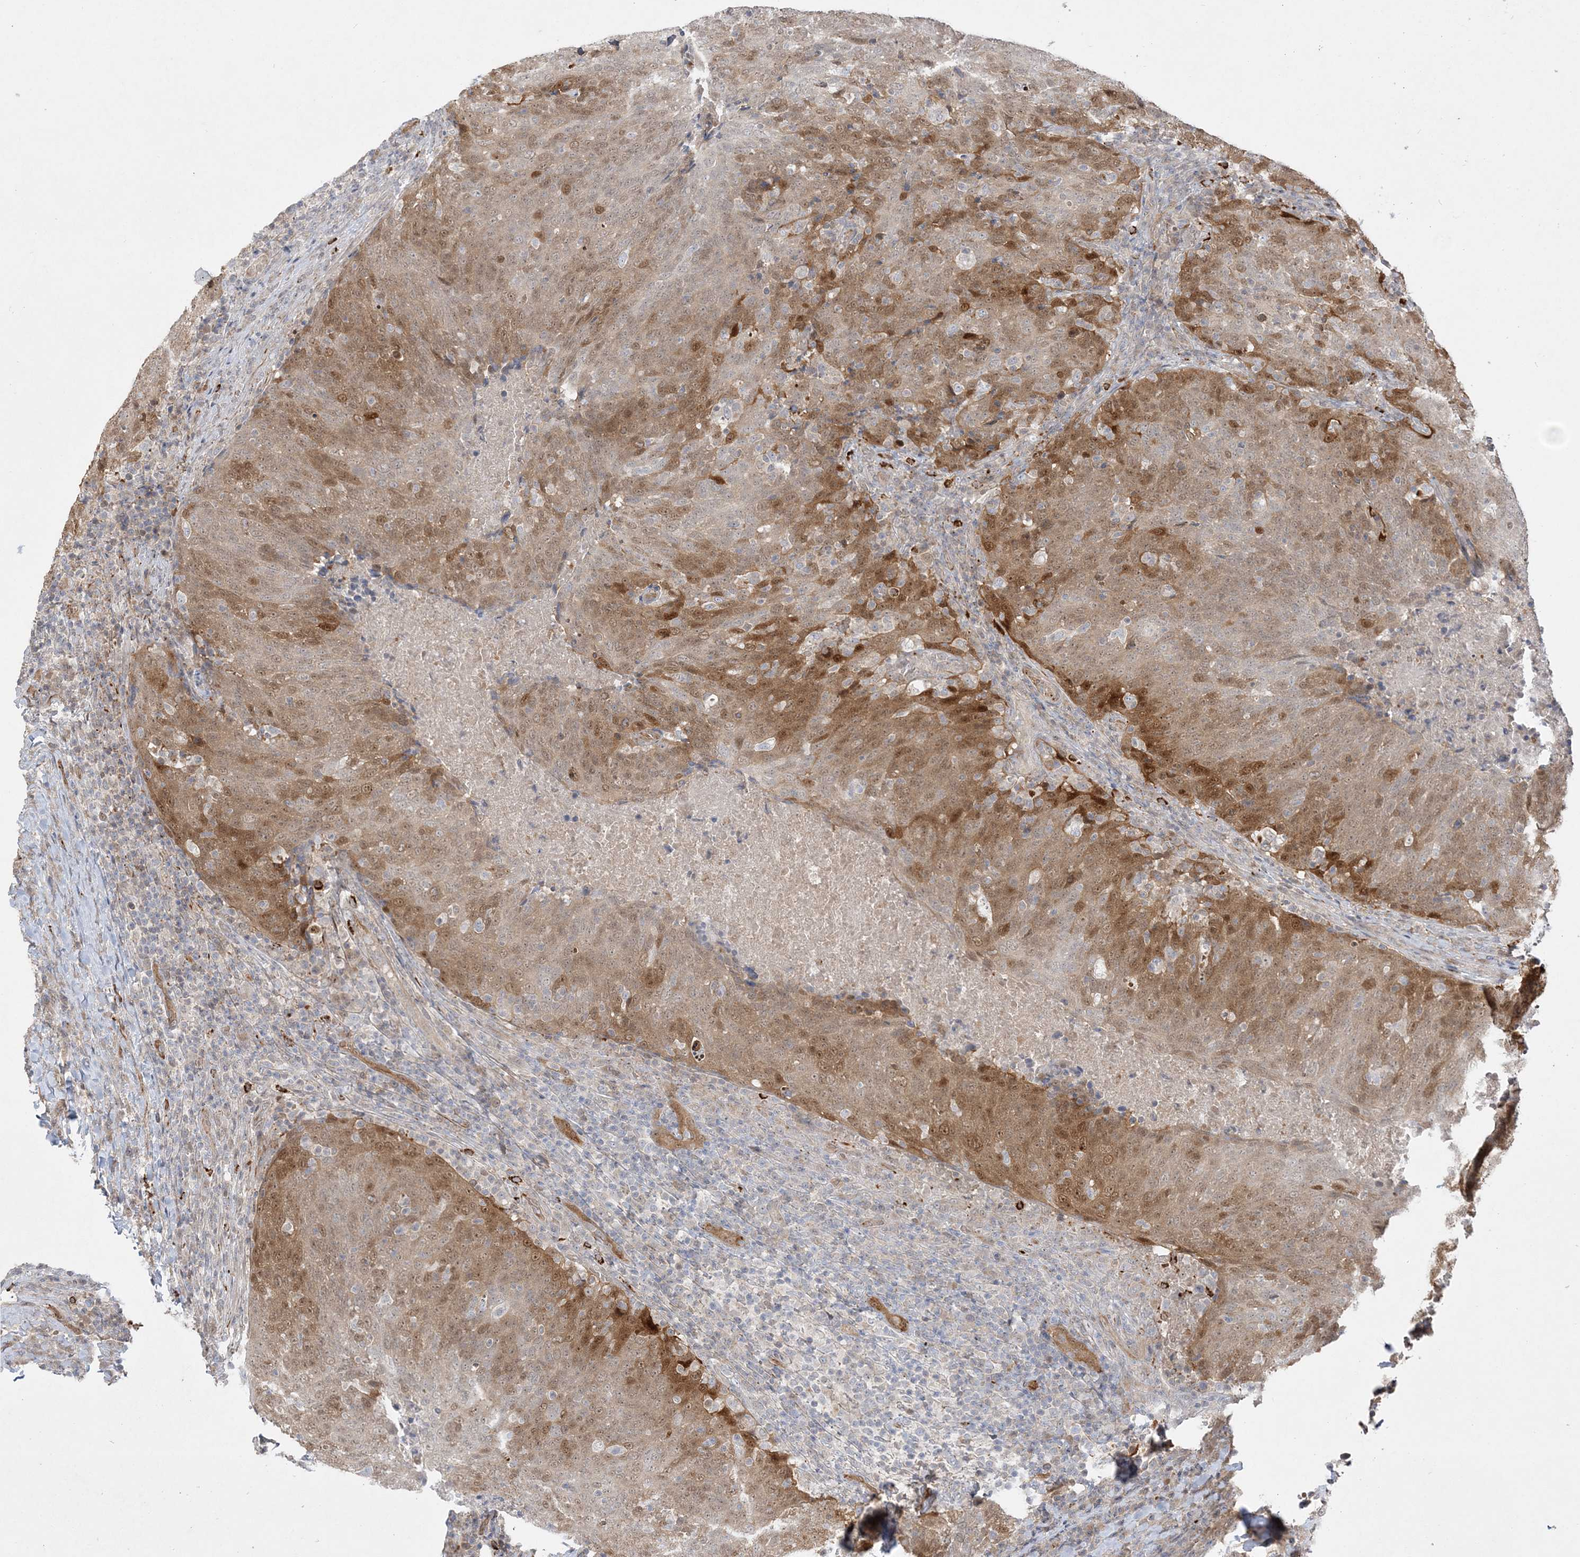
{"staining": {"intensity": "moderate", "quantity": ">75%", "location": "cytoplasmic/membranous,nuclear"}, "tissue": "head and neck cancer", "cell_type": "Tumor cells", "image_type": "cancer", "snomed": [{"axis": "morphology", "description": "Squamous cell carcinoma, NOS"}, {"axis": "morphology", "description": "Squamous cell carcinoma, metastatic, NOS"}, {"axis": "topography", "description": "Lymph node"}, {"axis": "topography", "description": "Head-Neck"}], "caption": "Immunohistochemistry of human head and neck cancer (metastatic squamous cell carcinoma) demonstrates medium levels of moderate cytoplasmic/membranous and nuclear staining in approximately >75% of tumor cells. (IHC, brightfield microscopy, high magnification).", "gene": "INPP1", "patient": {"sex": "male", "age": 62}}